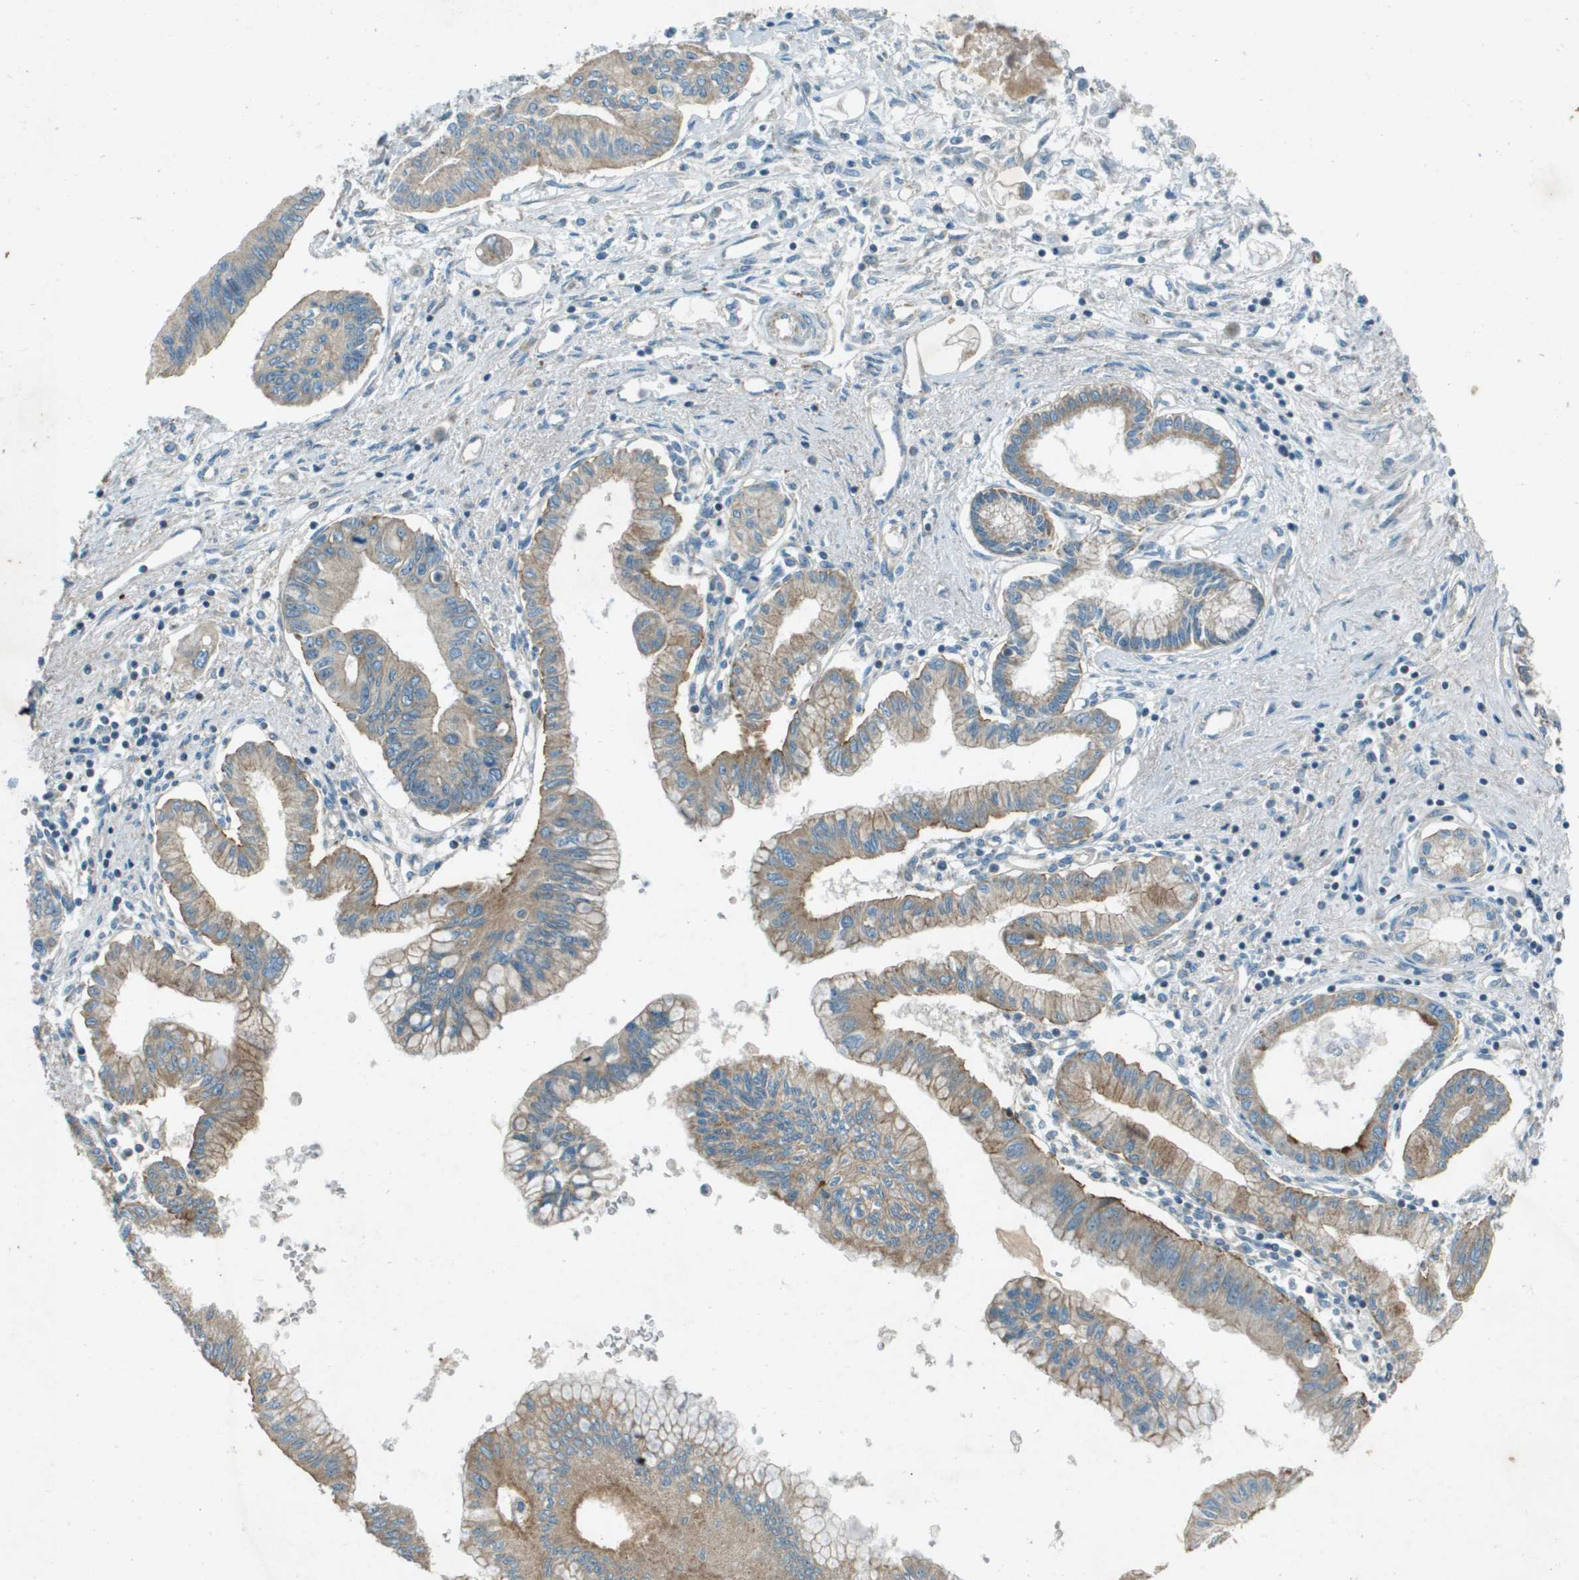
{"staining": {"intensity": "moderate", "quantity": "25%-75%", "location": "cytoplasmic/membranous"}, "tissue": "pancreatic cancer", "cell_type": "Tumor cells", "image_type": "cancer", "snomed": [{"axis": "morphology", "description": "Adenocarcinoma, NOS"}, {"axis": "topography", "description": "Pancreas"}], "caption": "This is a micrograph of immunohistochemistry staining of pancreatic cancer, which shows moderate positivity in the cytoplasmic/membranous of tumor cells.", "gene": "MIGA1", "patient": {"sex": "female", "age": 77}}